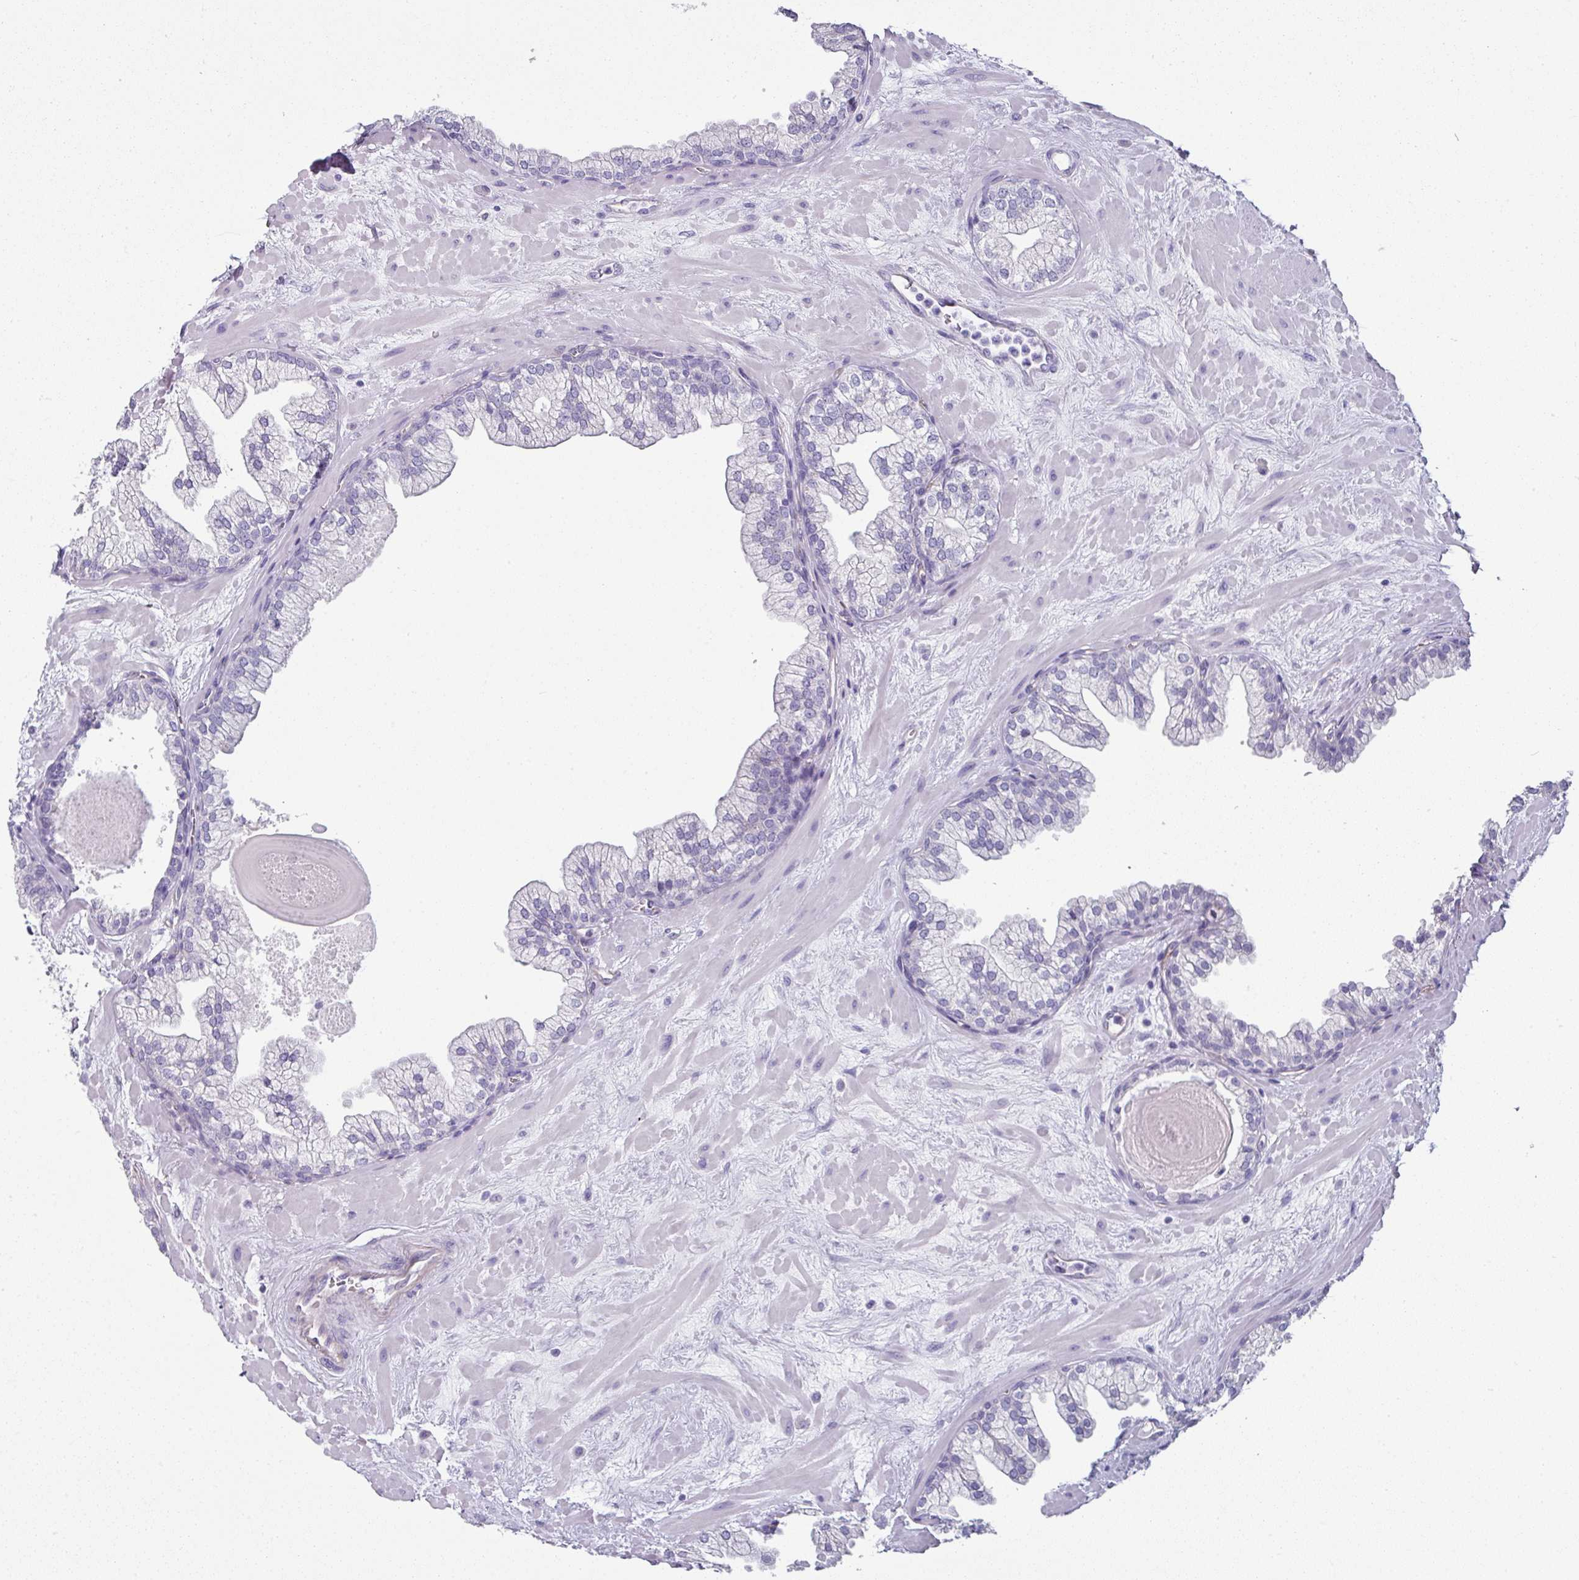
{"staining": {"intensity": "negative", "quantity": "none", "location": "none"}, "tissue": "prostate", "cell_type": "Glandular cells", "image_type": "normal", "snomed": [{"axis": "morphology", "description": "Normal tissue, NOS"}, {"axis": "topography", "description": "Prostate"}, {"axis": "topography", "description": "Peripheral nerve tissue"}], "caption": "This is a micrograph of immunohistochemistry staining of normal prostate, which shows no positivity in glandular cells.", "gene": "SLC17A7", "patient": {"sex": "male", "age": 61}}